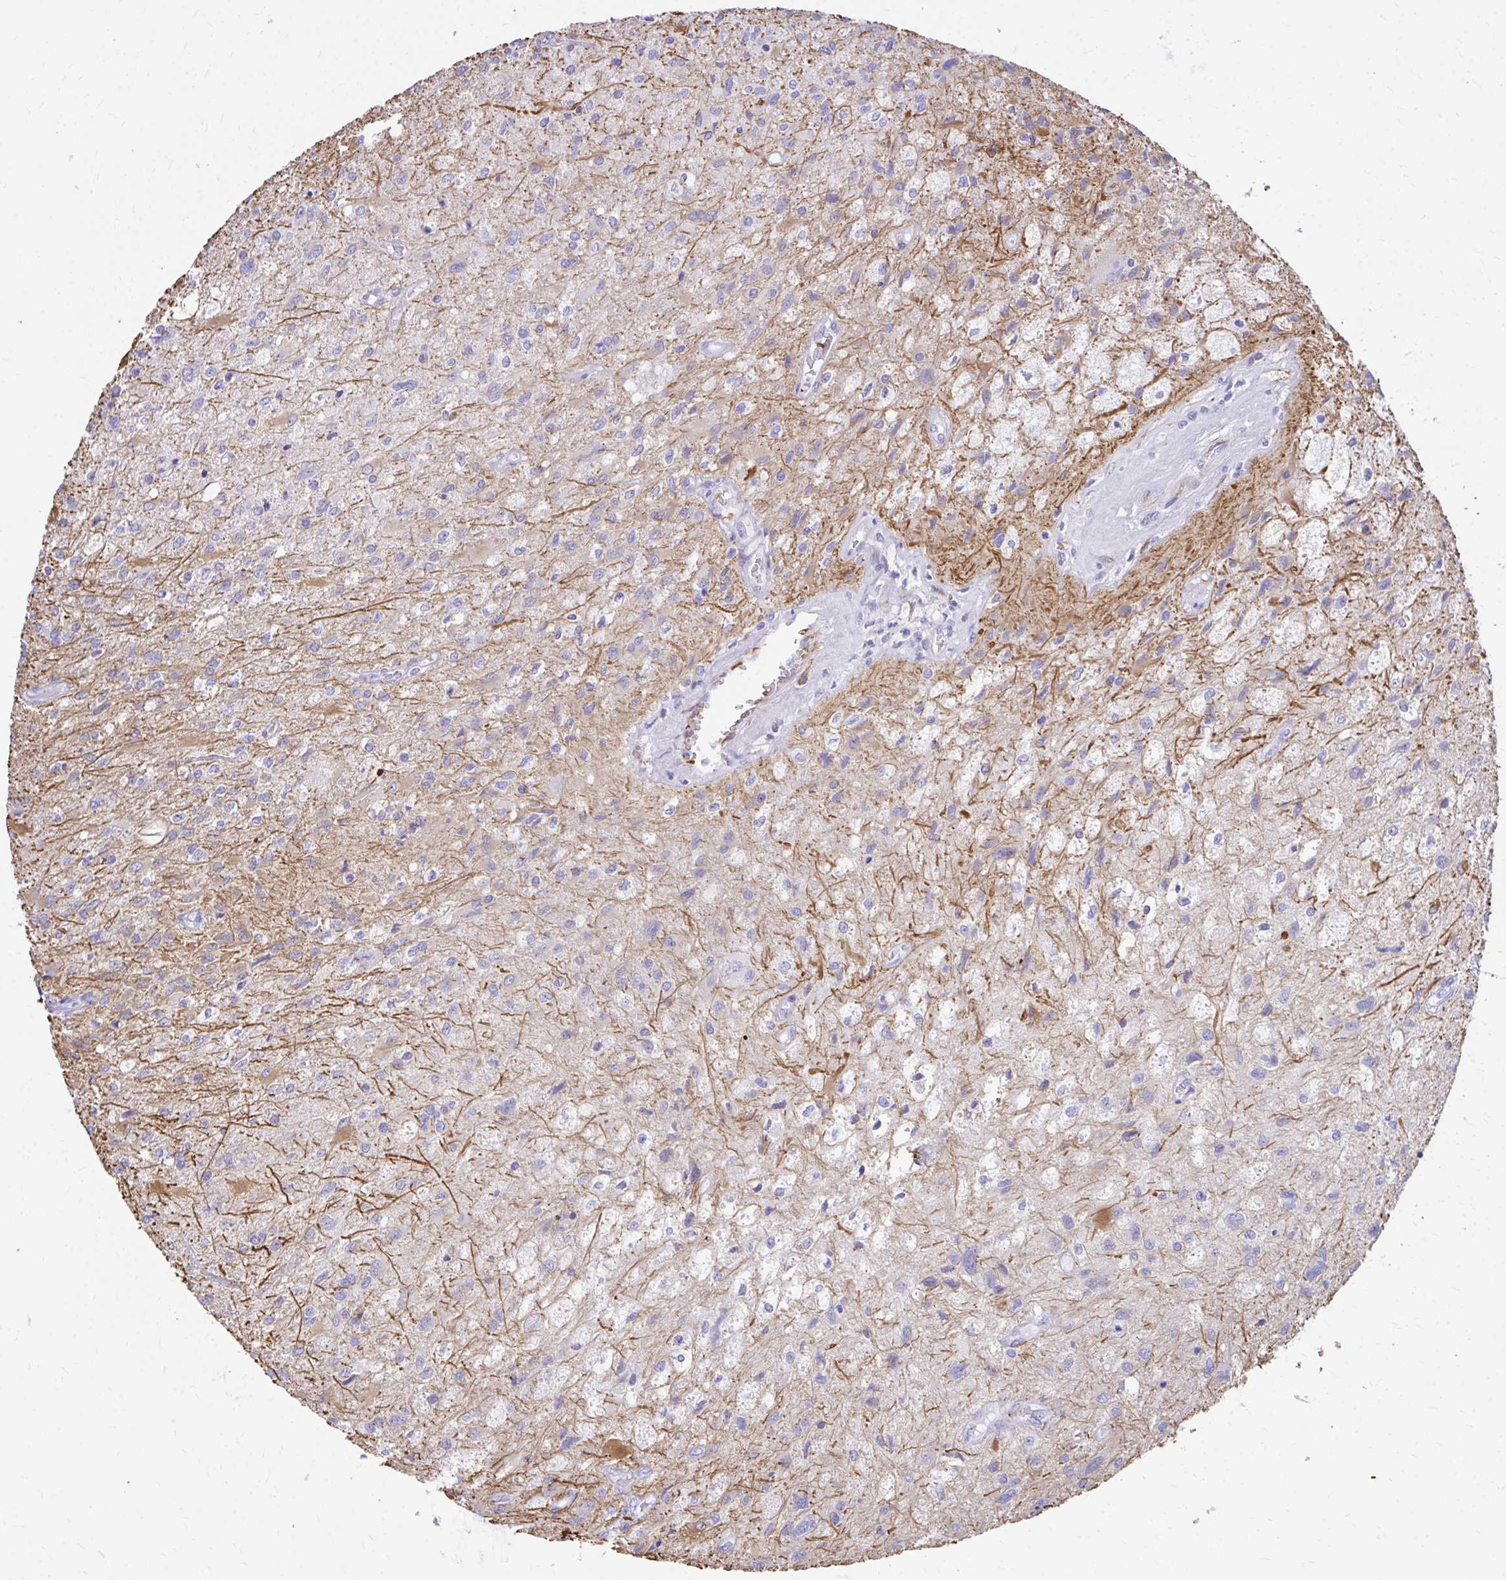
{"staining": {"intensity": "negative", "quantity": "none", "location": "none"}, "tissue": "glioma", "cell_type": "Tumor cells", "image_type": "cancer", "snomed": [{"axis": "morphology", "description": "Glioma, malignant, High grade"}, {"axis": "topography", "description": "Brain"}], "caption": "An image of glioma stained for a protein demonstrates no brown staining in tumor cells.", "gene": "ZNF699", "patient": {"sex": "female", "age": 70}}